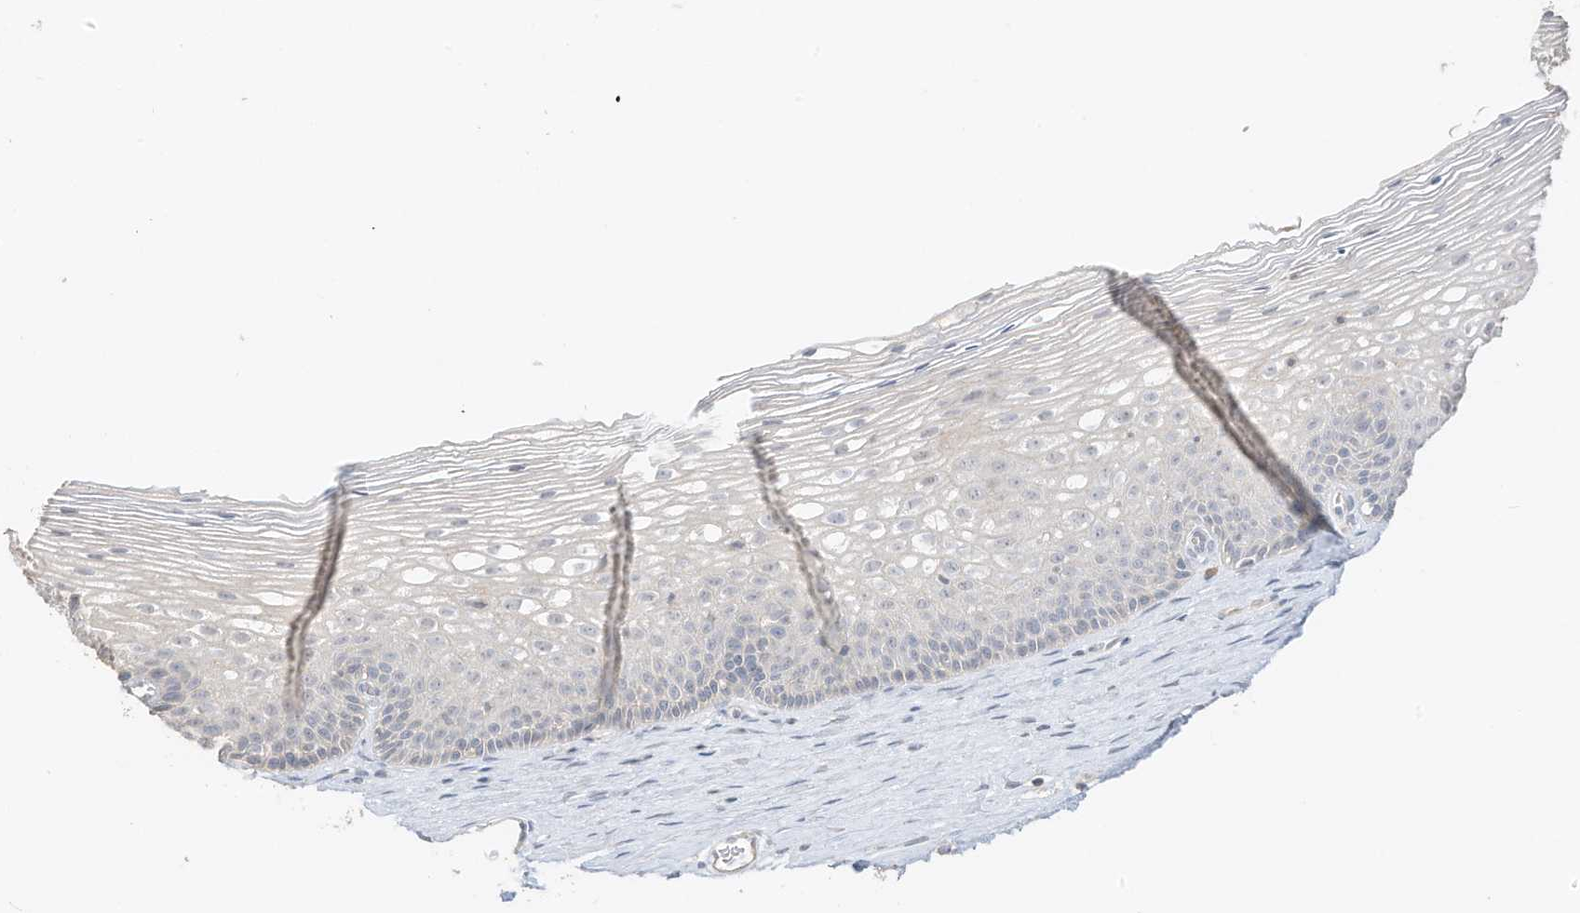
{"staining": {"intensity": "negative", "quantity": "none", "location": "none"}, "tissue": "cervix", "cell_type": "Glandular cells", "image_type": "normal", "snomed": [{"axis": "morphology", "description": "Normal tissue, NOS"}, {"axis": "topography", "description": "Cervix"}], "caption": "Protein analysis of normal cervix exhibits no significant positivity in glandular cells. The staining was performed using DAB (3,3'-diaminobenzidine) to visualize the protein expression in brown, while the nuclei were stained in blue with hematoxylin (Magnification: 20x).", "gene": "ZBTB41", "patient": {"sex": "female", "age": 33}}